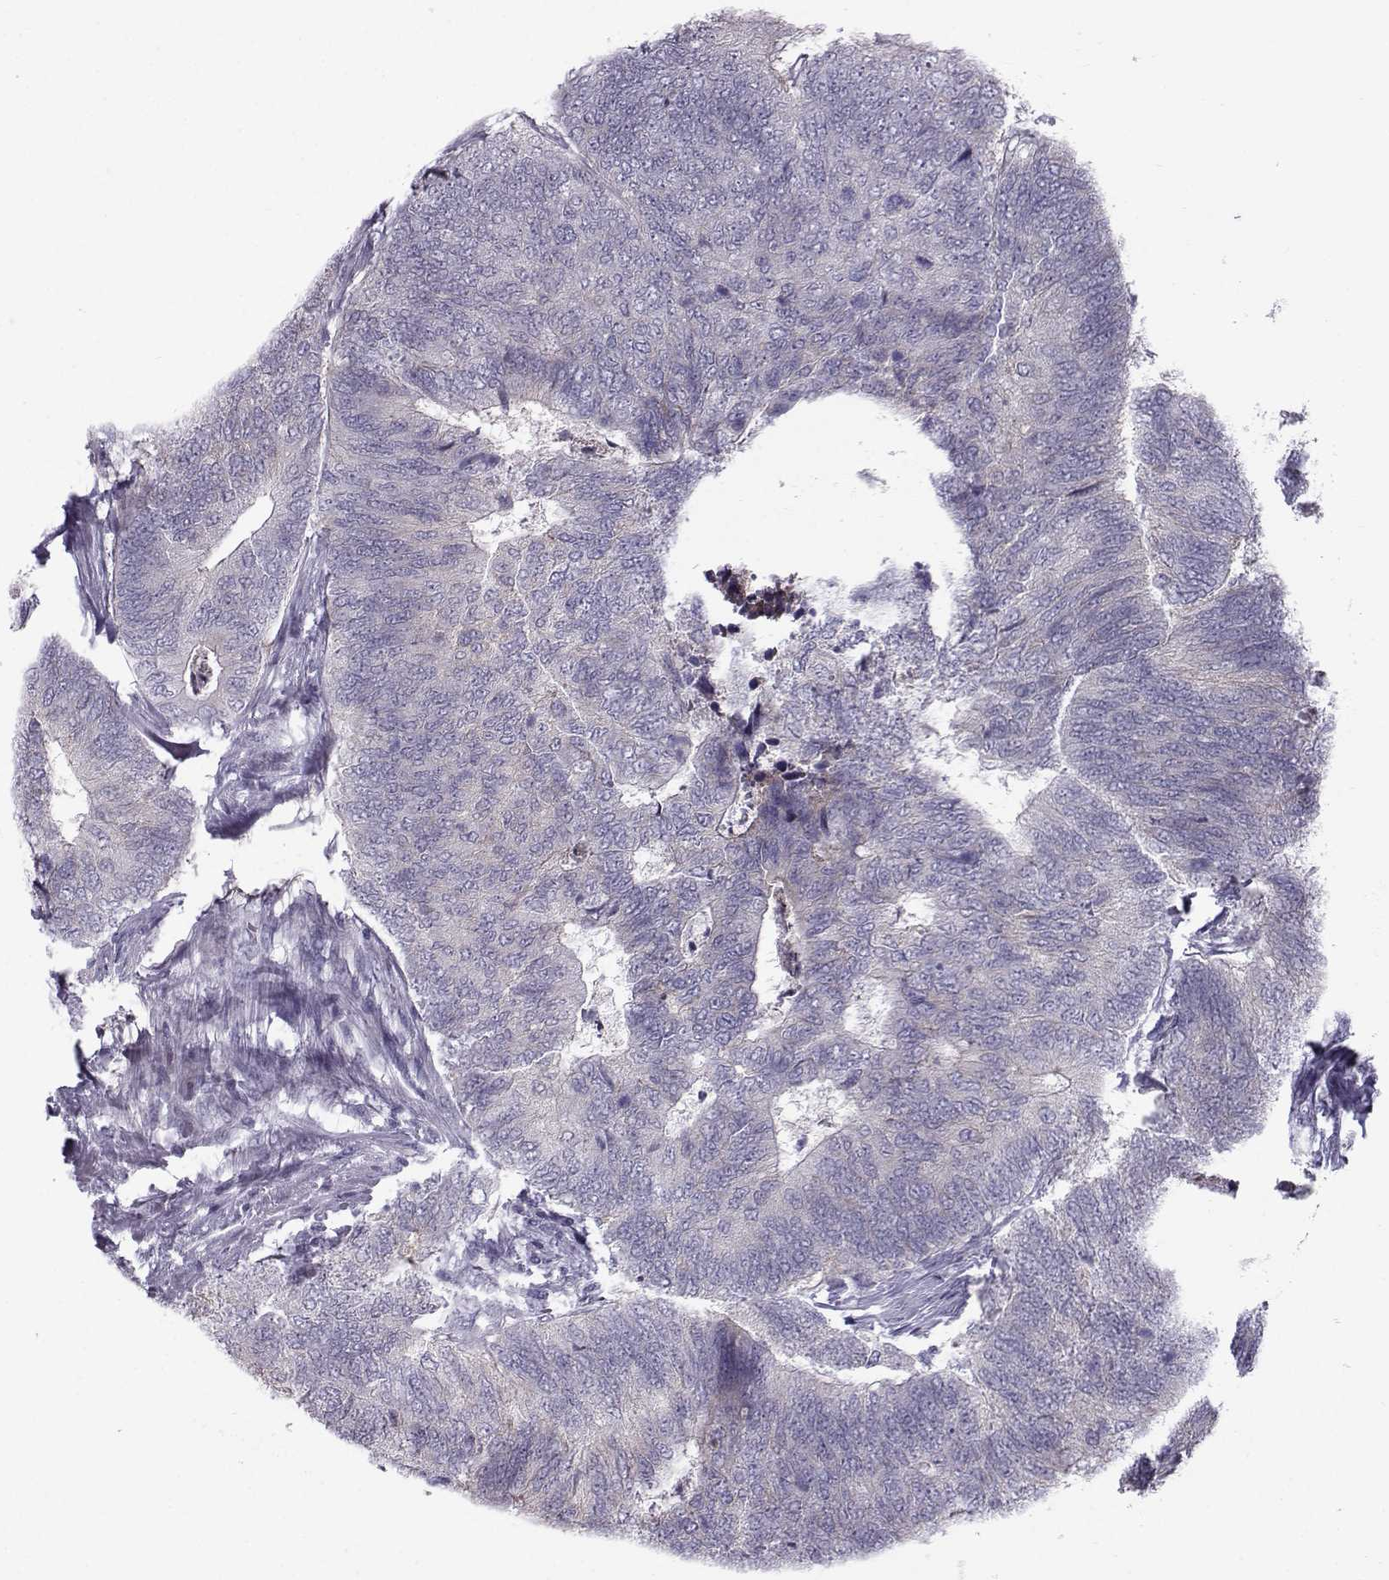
{"staining": {"intensity": "negative", "quantity": "none", "location": "none"}, "tissue": "colorectal cancer", "cell_type": "Tumor cells", "image_type": "cancer", "snomed": [{"axis": "morphology", "description": "Adenocarcinoma, NOS"}, {"axis": "topography", "description": "Colon"}], "caption": "IHC histopathology image of neoplastic tissue: human colorectal cancer (adenocarcinoma) stained with DAB (3,3'-diaminobenzidine) exhibits no significant protein staining in tumor cells.", "gene": "DMRT3", "patient": {"sex": "female", "age": 67}}